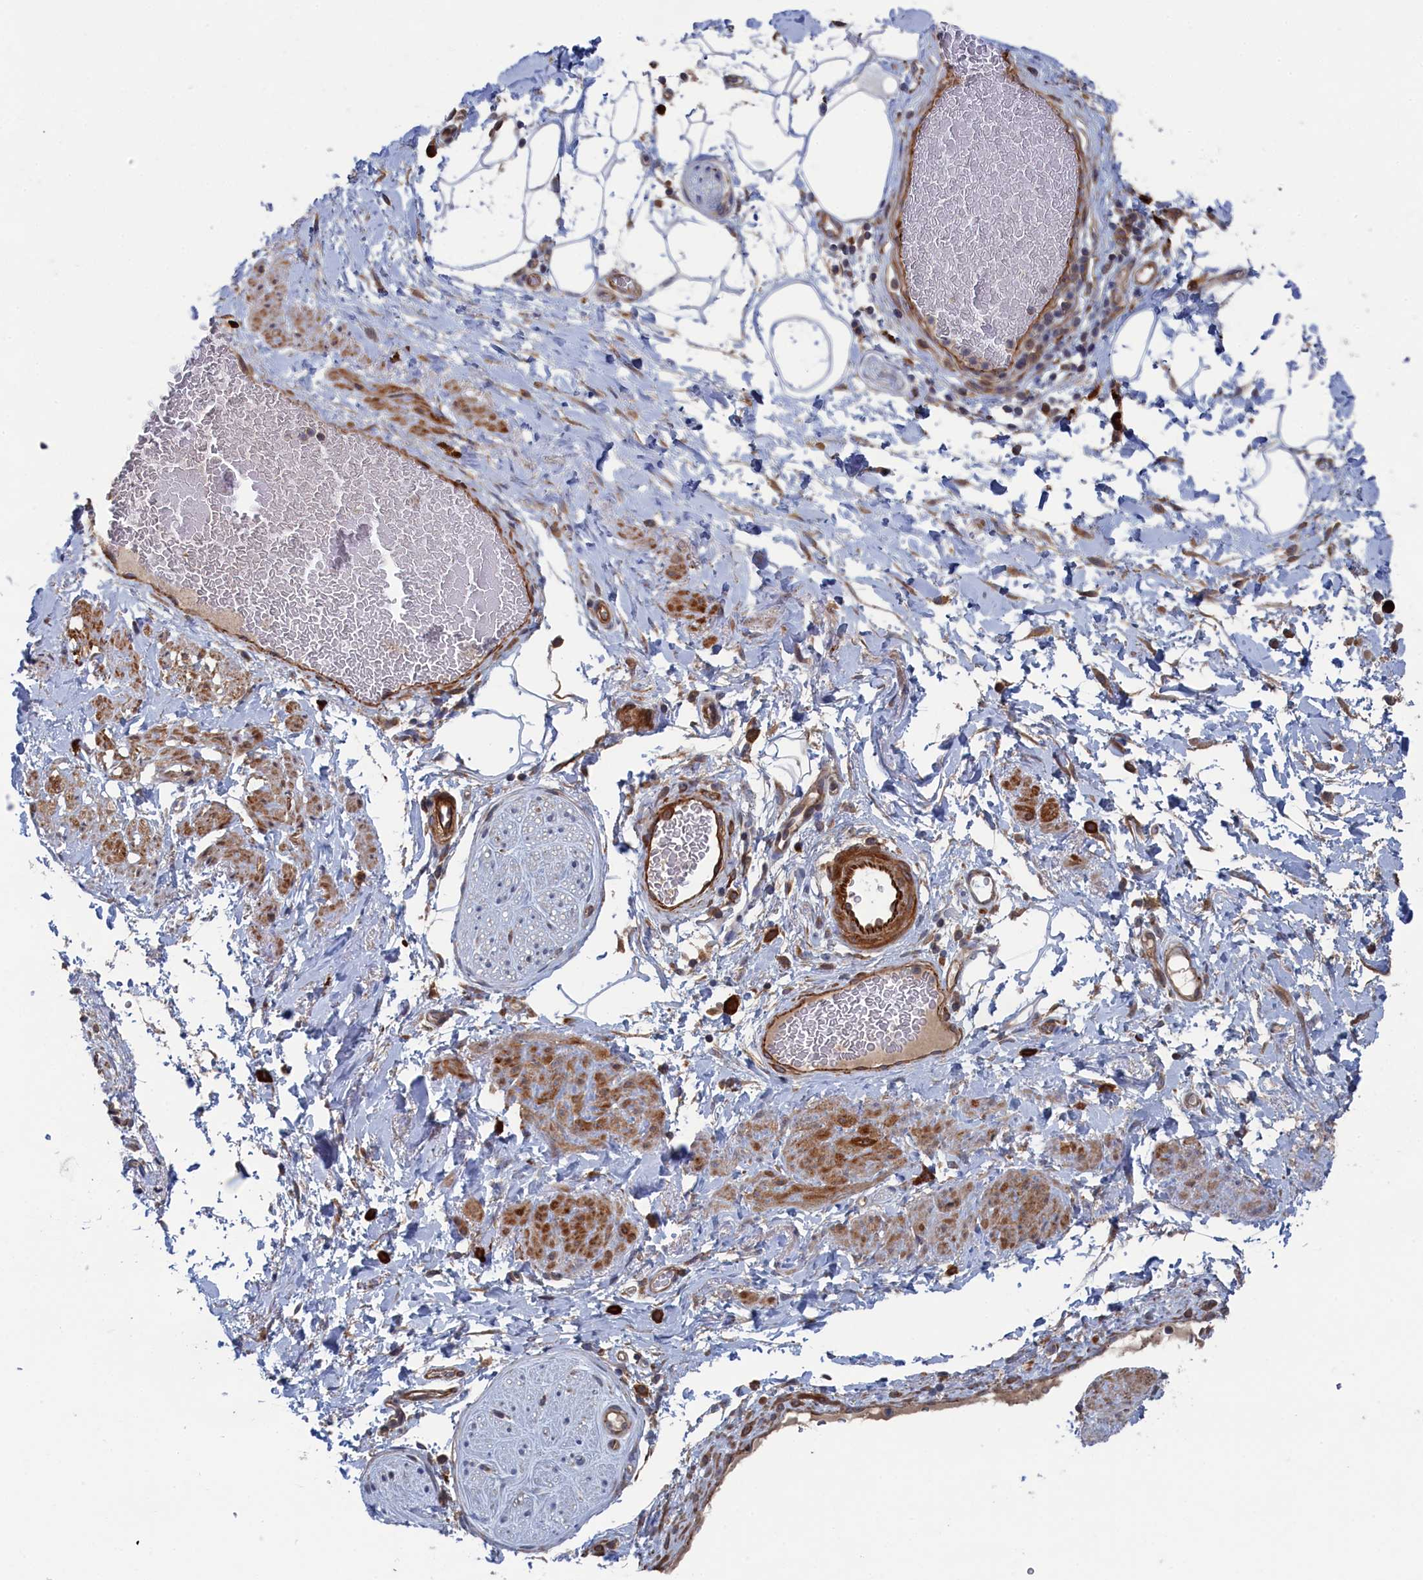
{"staining": {"intensity": "negative", "quantity": "none", "location": "none"}, "tissue": "adipose tissue", "cell_type": "Adipocytes", "image_type": "normal", "snomed": [{"axis": "morphology", "description": "Normal tissue, NOS"}, {"axis": "morphology", "description": "Adenocarcinoma, NOS"}, {"axis": "topography", "description": "Rectum"}, {"axis": "topography", "description": "Vagina"}, {"axis": "topography", "description": "Peripheral nerve tissue"}], "caption": "Adipose tissue was stained to show a protein in brown. There is no significant positivity in adipocytes. (Immunohistochemistry (ihc), brightfield microscopy, high magnification).", "gene": "FILIP1L", "patient": {"sex": "female", "age": 71}}